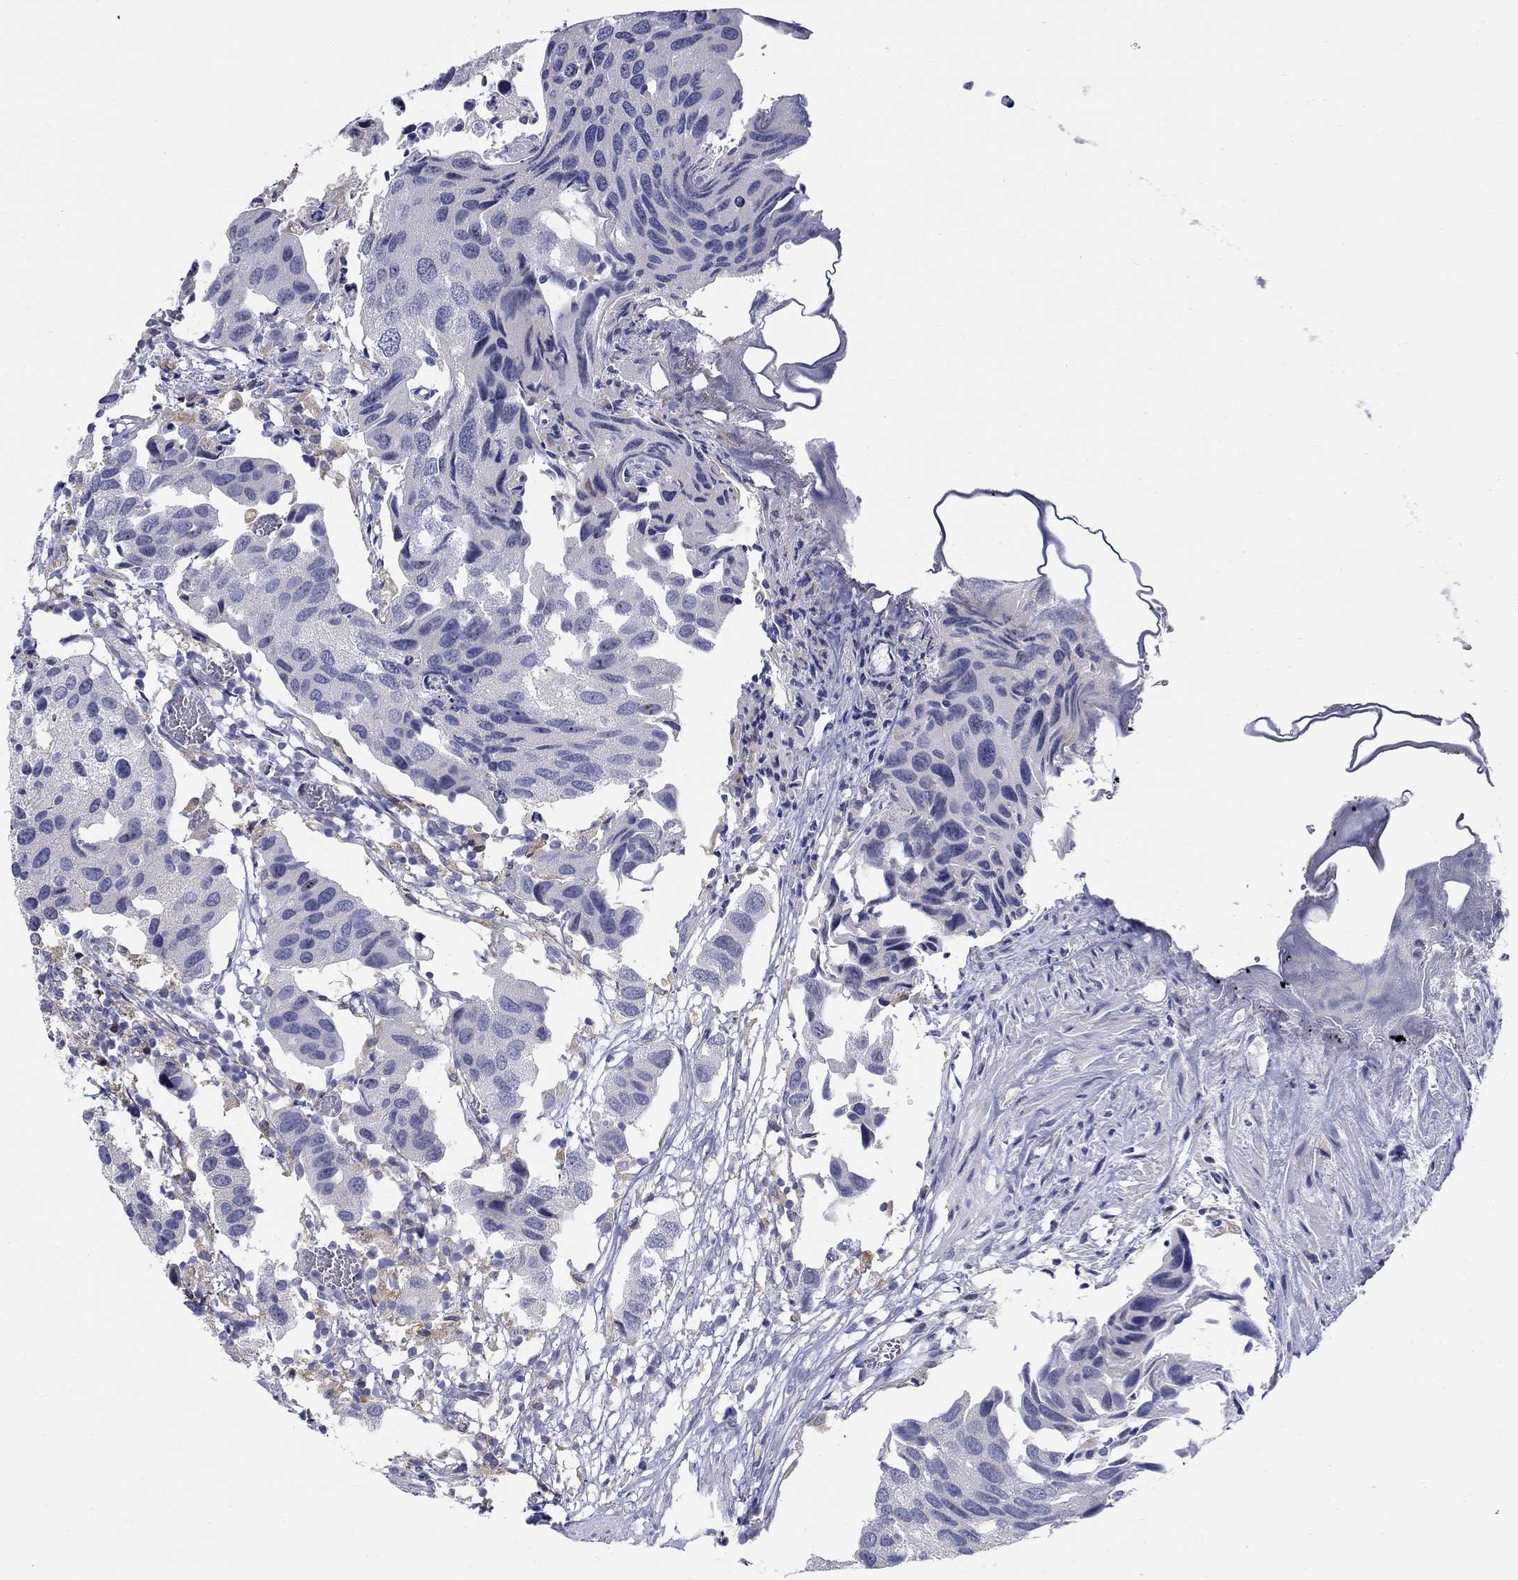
{"staining": {"intensity": "negative", "quantity": "none", "location": "none"}, "tissue": "urothelial cancer", "cell_type": "Tumor cells", "image_type": "cancer", "snomed": [{"axis": "morphology", "description": "Urothelial carcinoma, High grade"}, {"axis": "topography", "description": "Urinary bladder"}], "caption": "High magnification brightfield microscopy of high-grade urothelial carcinoma stained with DAB (brown) and counterstained with hematoxylin (blue): tumor cells show no significant expression. The staining is performed using DAB brown chromogen with nuclei counter-stained in using hematoxylin.", "gene": "QRFPR", "patient": {"sex": "male", "age": 79}}